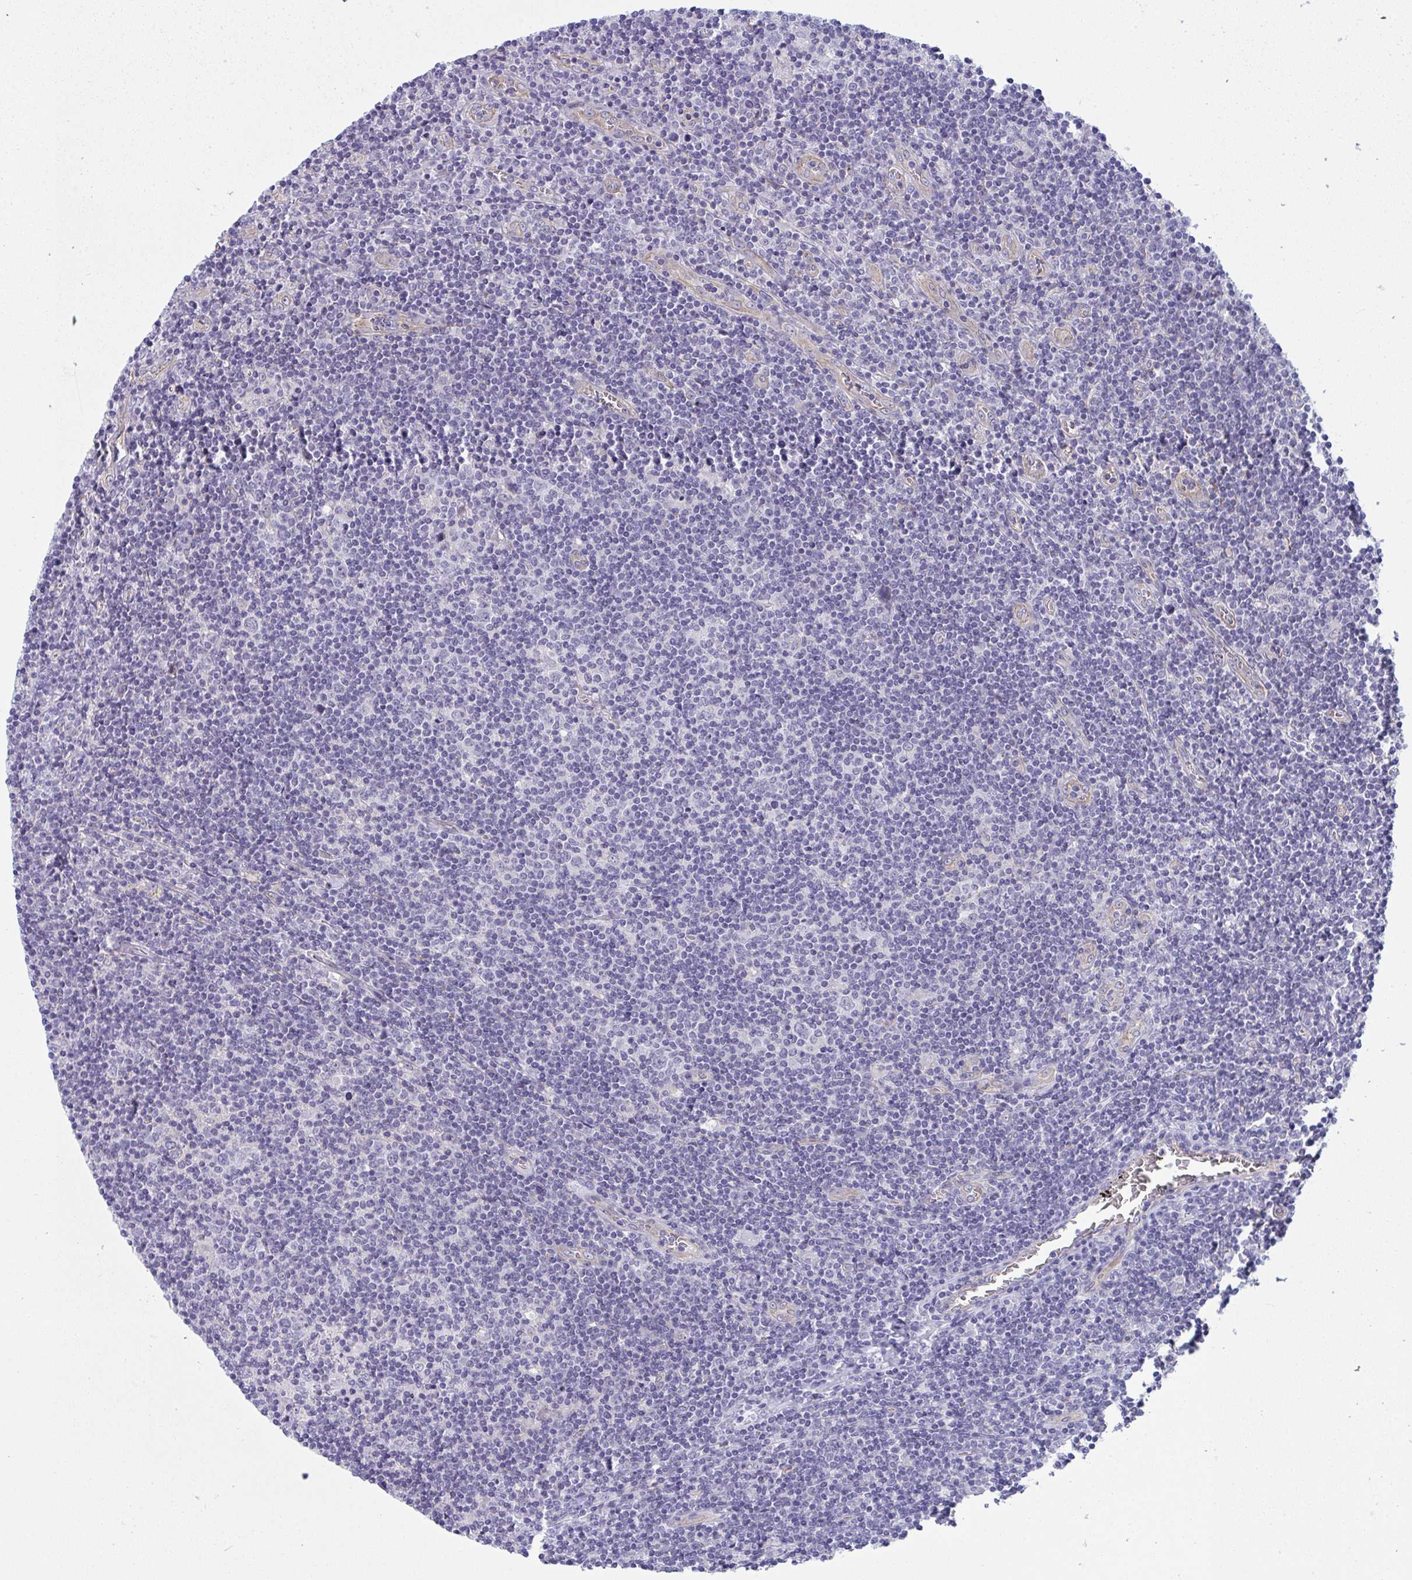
{"staining": {"intensity": "negative", "quantity": "none", "location": "none"}, "tissue": "lymphoma", "cell_type": "Tumor cells", "image_type": "cancer", "snomed": [{"axis": "morphology", "description": "Hodgkin's disease, NOS"}, {"axis": "topography", "description": "Lymph node"}], "caption": "There is no significant expression in tumor cells of lymphoma.", "gene": "MYL12A", "patient": {"sex": "male", "age": 40}}